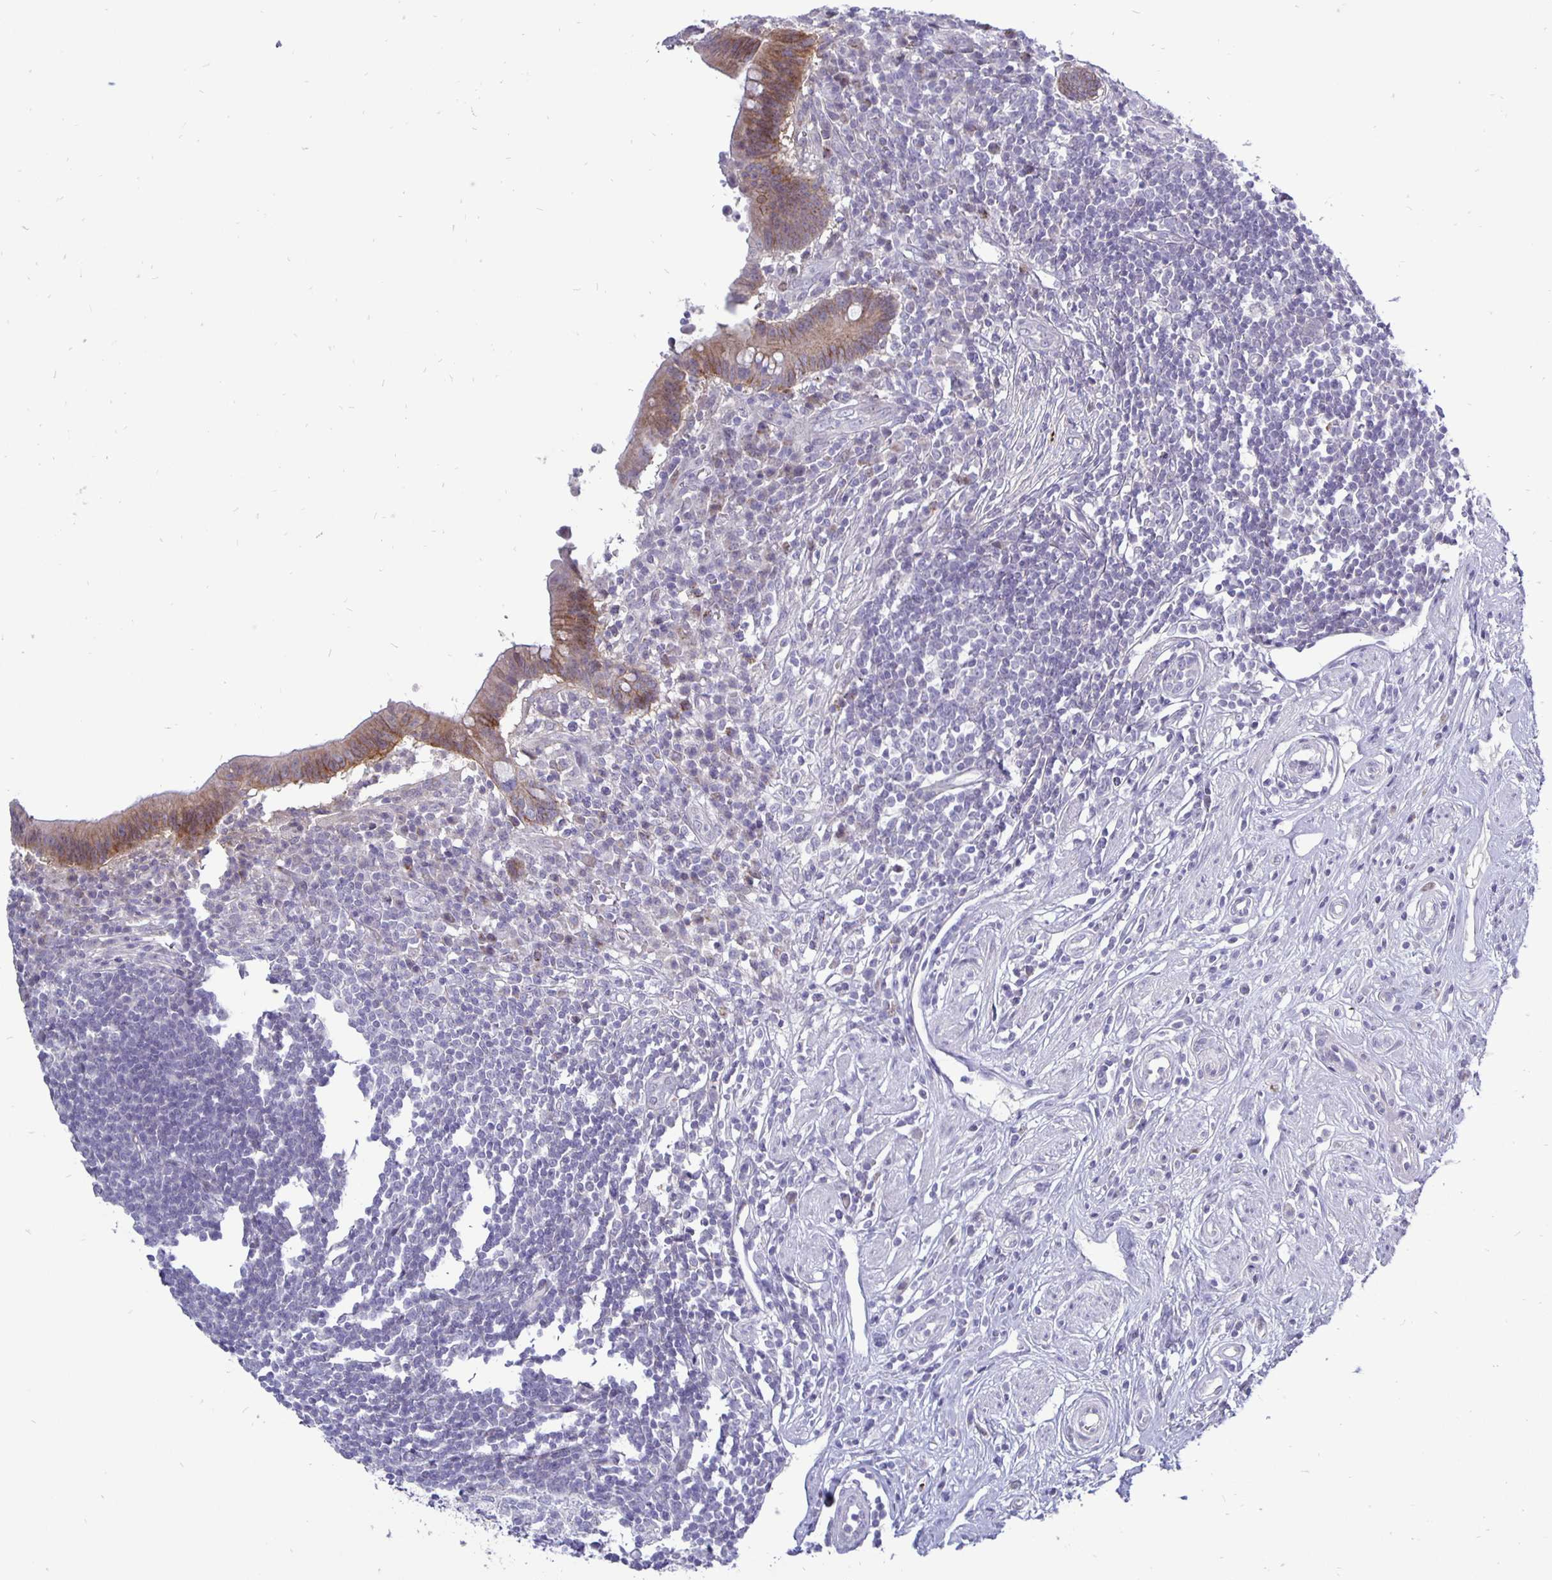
{"staining": {"intensity": "weak", "quantity": ">75%", "location": "cytoplasmic/membranous"}, "tissue": "appendix", "cell_type": "Glandular cells", "image_type": "normal", "snomed": [{"axis": "morphology", "description": "Normal tissue, NOS"}, {"axis": "topography", "description": "Appendix"}], "caption": "Glandular cells reveal low levels of weak cytoplasmic/membranous staining in about >75% of cells in normal appendix. The protein of interest is stained brown, and the nuclei are stained in blue (DAB (3,3'-diaminobenzidine) IHC with brightfield microscopy, high magnification).", "gene": "ERBB2", "patient": {"sex": "female", "age": 56}}